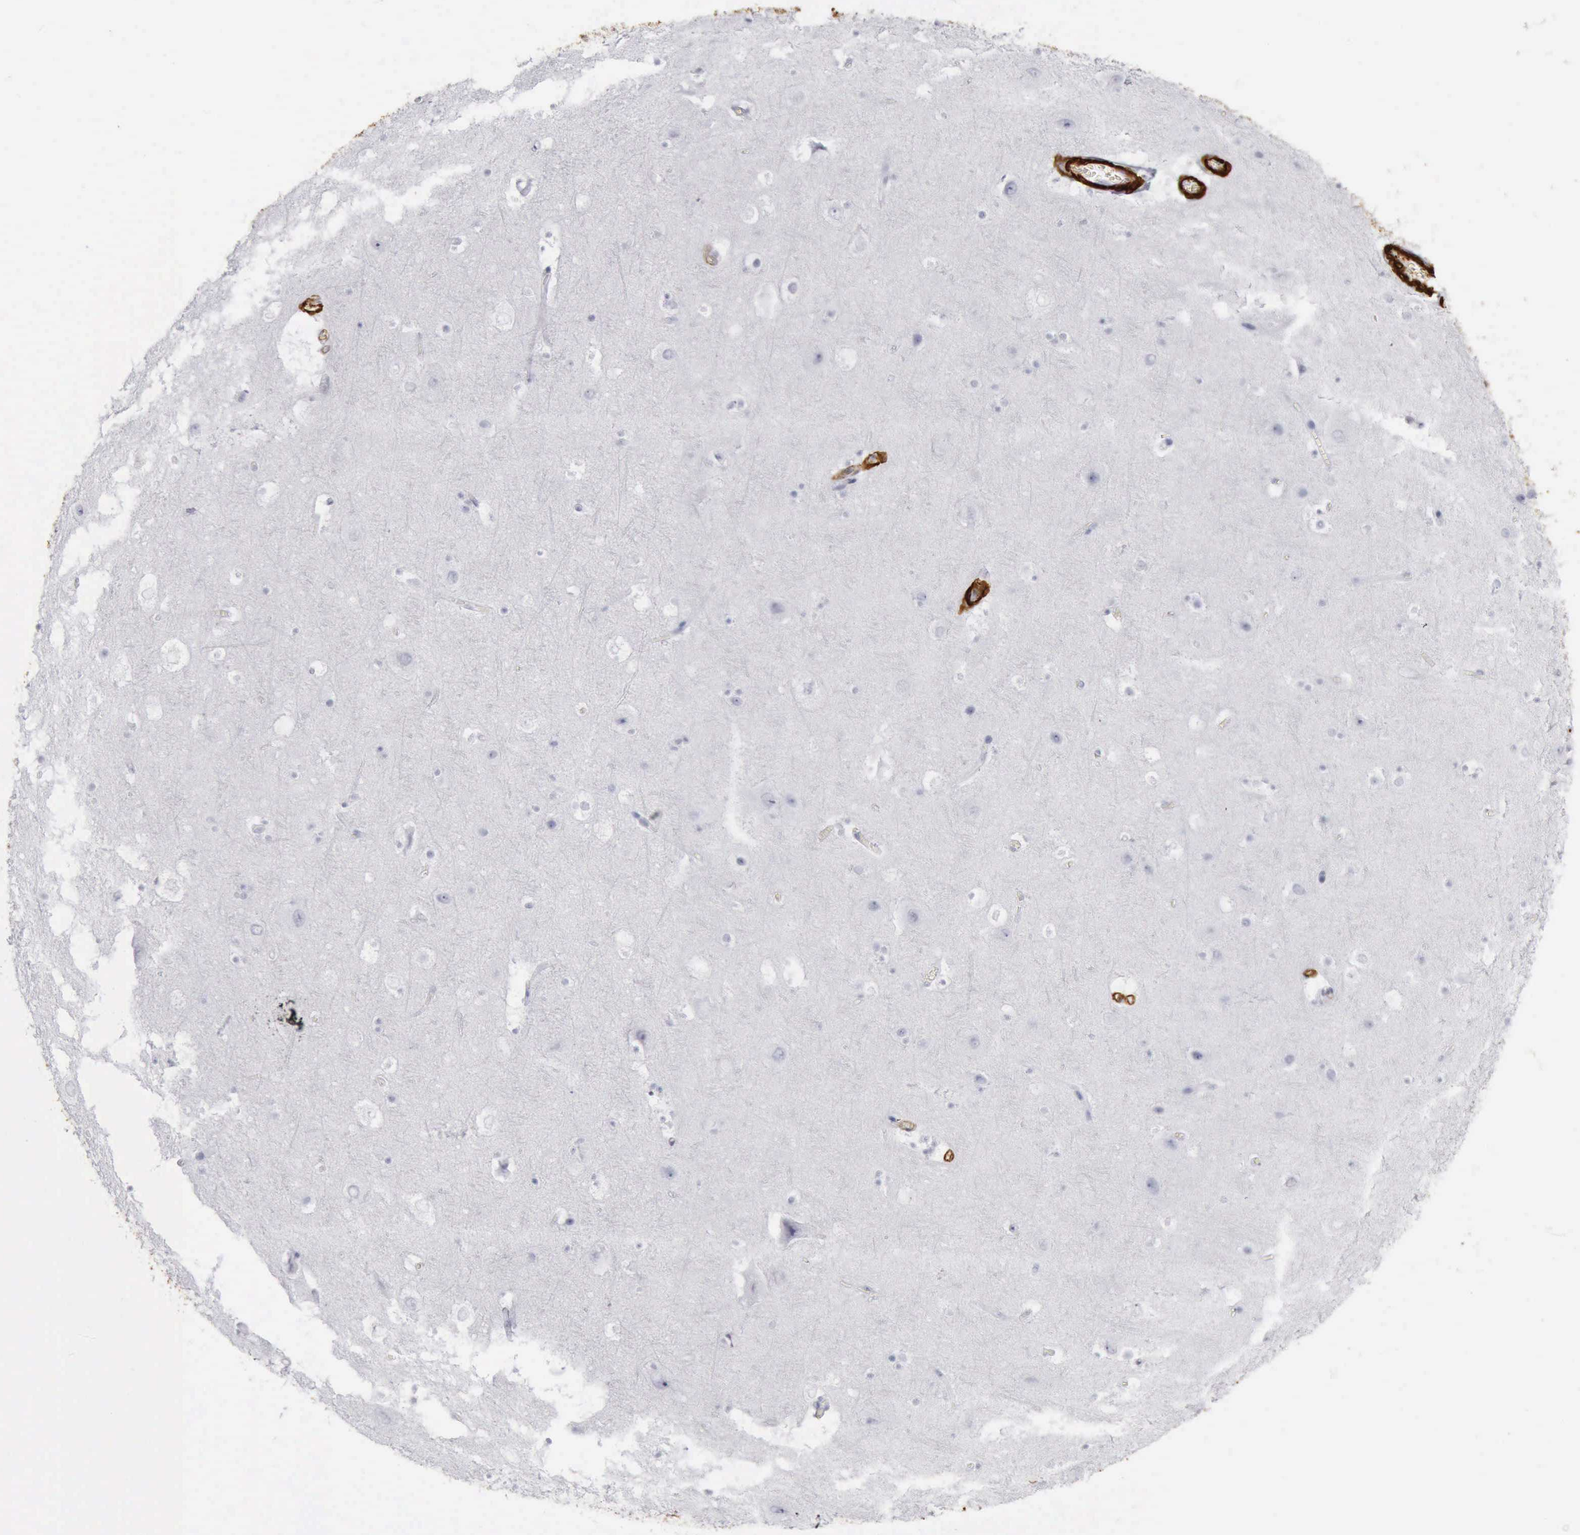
{"staining": {"intensity": "strong", "quantity": ">75%", "location": "cytoplasmic/membranous"}, "tissue": "cerebral cortex", "cell_type": "Endothelial cells", "image_type": "normal", "snomed": [{"axis": "morphology", "description": "Normal tissue, NOS"}, {"axis": "topography", "description": "Cerebral cortex"}], "caption": "Protein staining by IHC reveals strong cytoplasmic/membranous staining in approximately >75% of endothelial cells in unremarkable cerebral cortex.", "gene": "CALD1", "patient": {"sex": "male", "age": 45}}